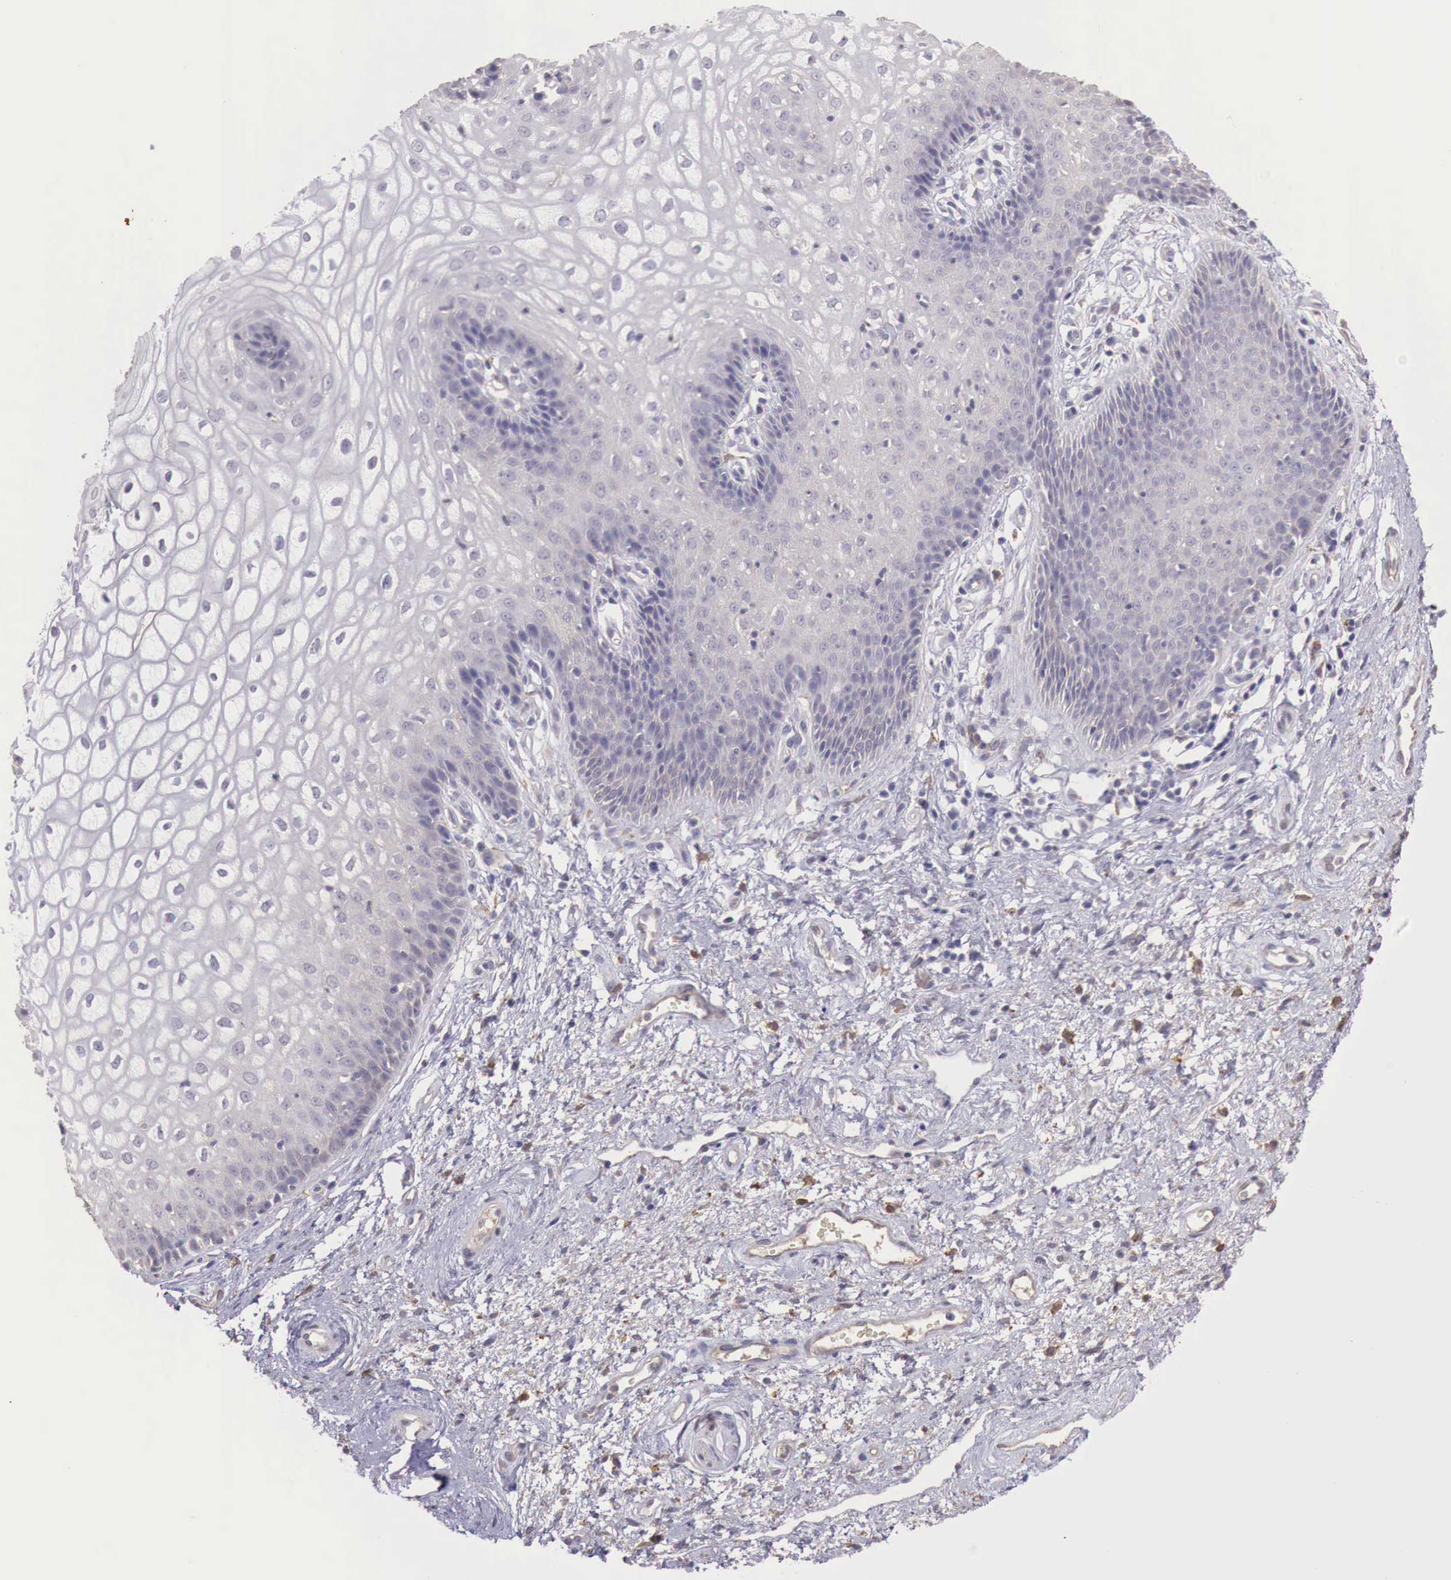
{"staining": {"intensity": "weak", "quantity": "<25%", "location": "cytoplasmic/membranous"}, "tissue": "vagina", "cell_type": "Squamous epithelial cells", "image_type": "normal", "snomed": [{"axis": "morphology", "description": "Normal tissue, NOS"}, {"axis": "topography", "description": "Vagina"}], "caption": "High power microscopy photomicrograph of an immunohistochemistry (IHC) histopathology image of benign vagina, revealing no significant positivity in squamous epithelial cells. (Stains: DAB immunohistochemistry with hematoxylin counter stain, Microscopy: brightfield microscopy at high magnification).", "gene": "CHRDL1", "patient": {"sex": "female", "age": 34}}